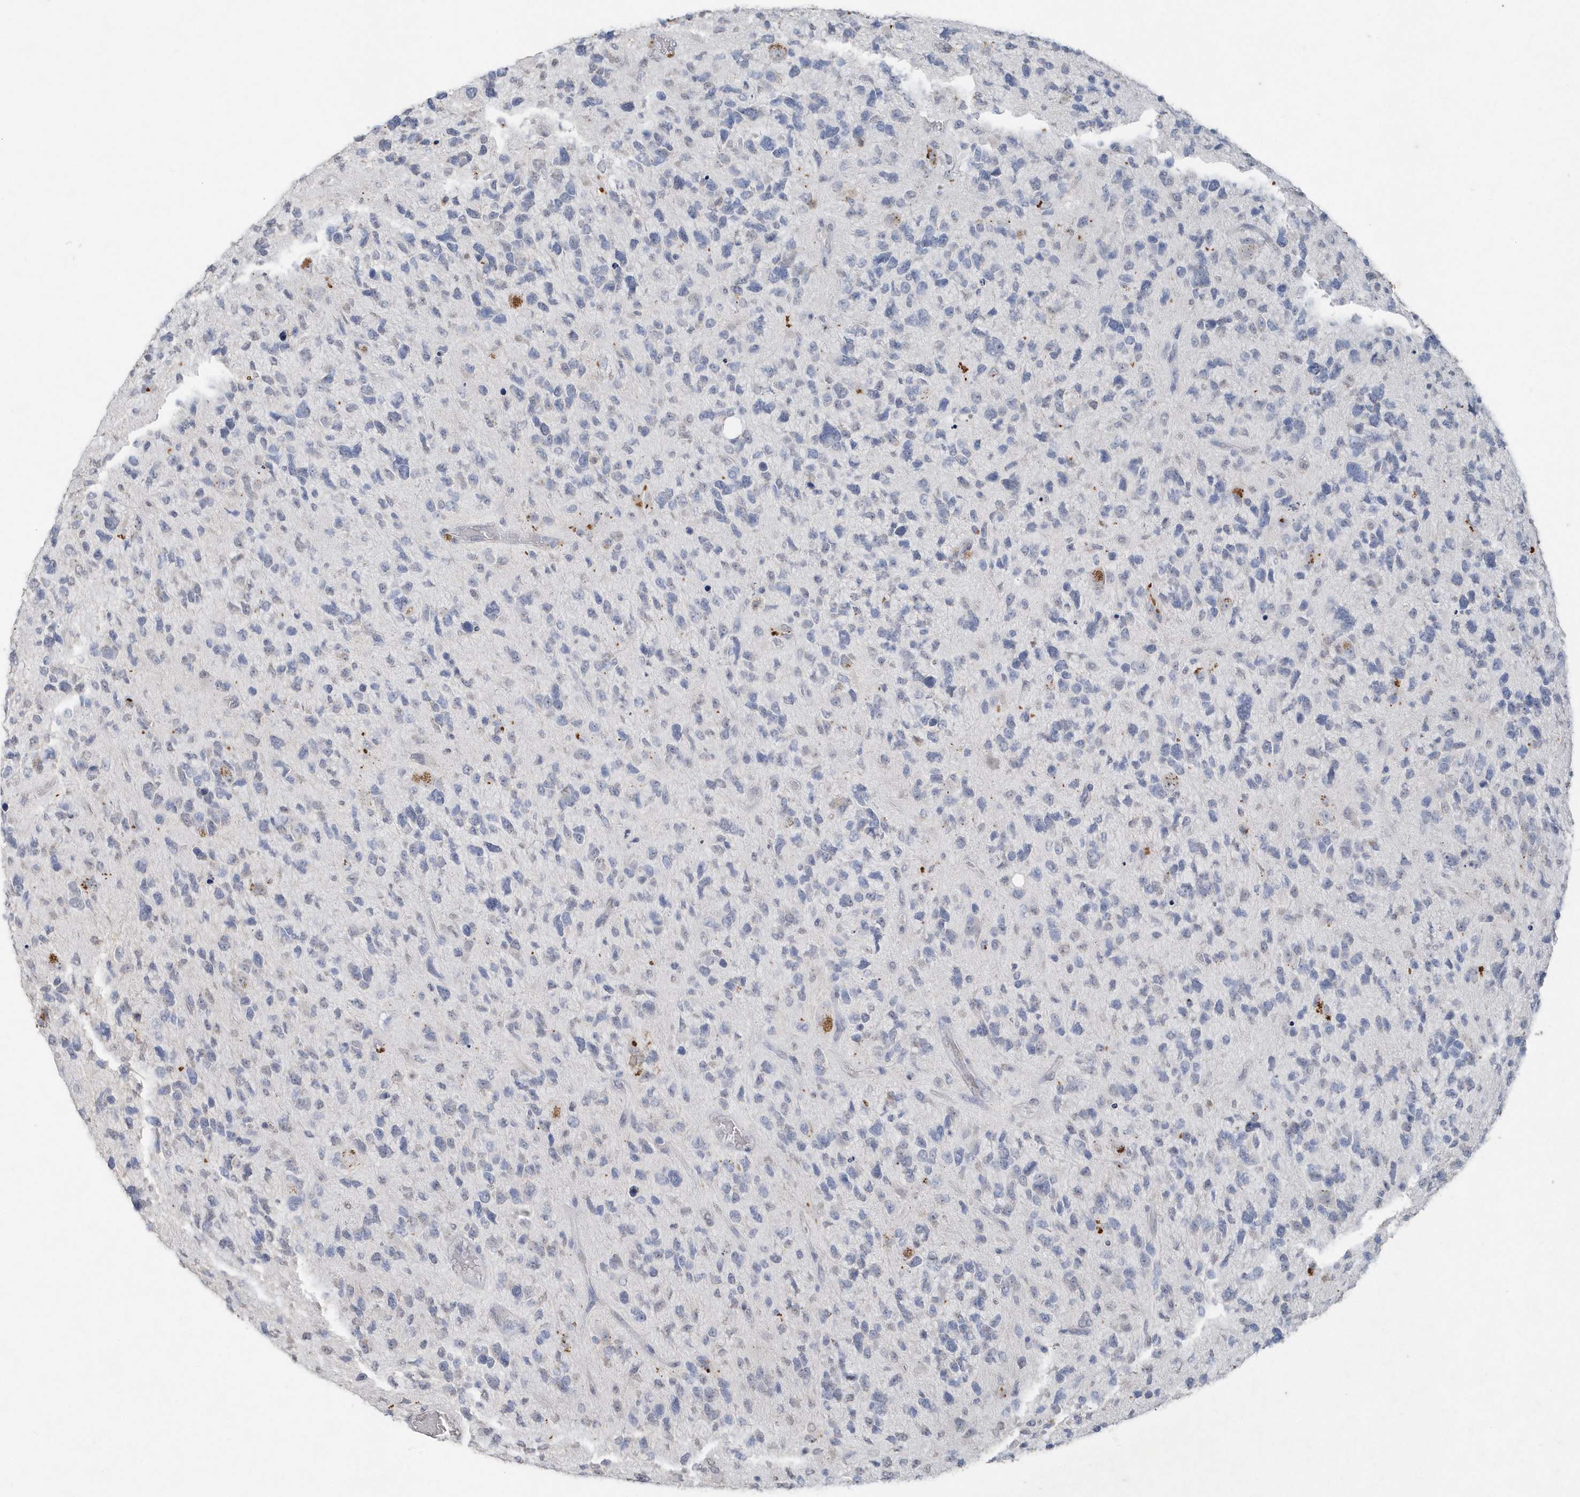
{"staining": {"intensity": "negative", "quantity": "none", "location": "none"}, "tissue": "glioma", "cell_type": "Tumor cells", "image_type": "cancer", "snomed": [{"axis": "morphology", "description": "Glioma, malignant, High grade"}, {"axis": "topography", "description": "Brain"}], "caption": "This is a micrograph of IHC staining of malignant glioma (high-grade), which shows no staining in tumor cells.", "gene": "PDCD1", "patient": {"sex": "female", "age": 58}}